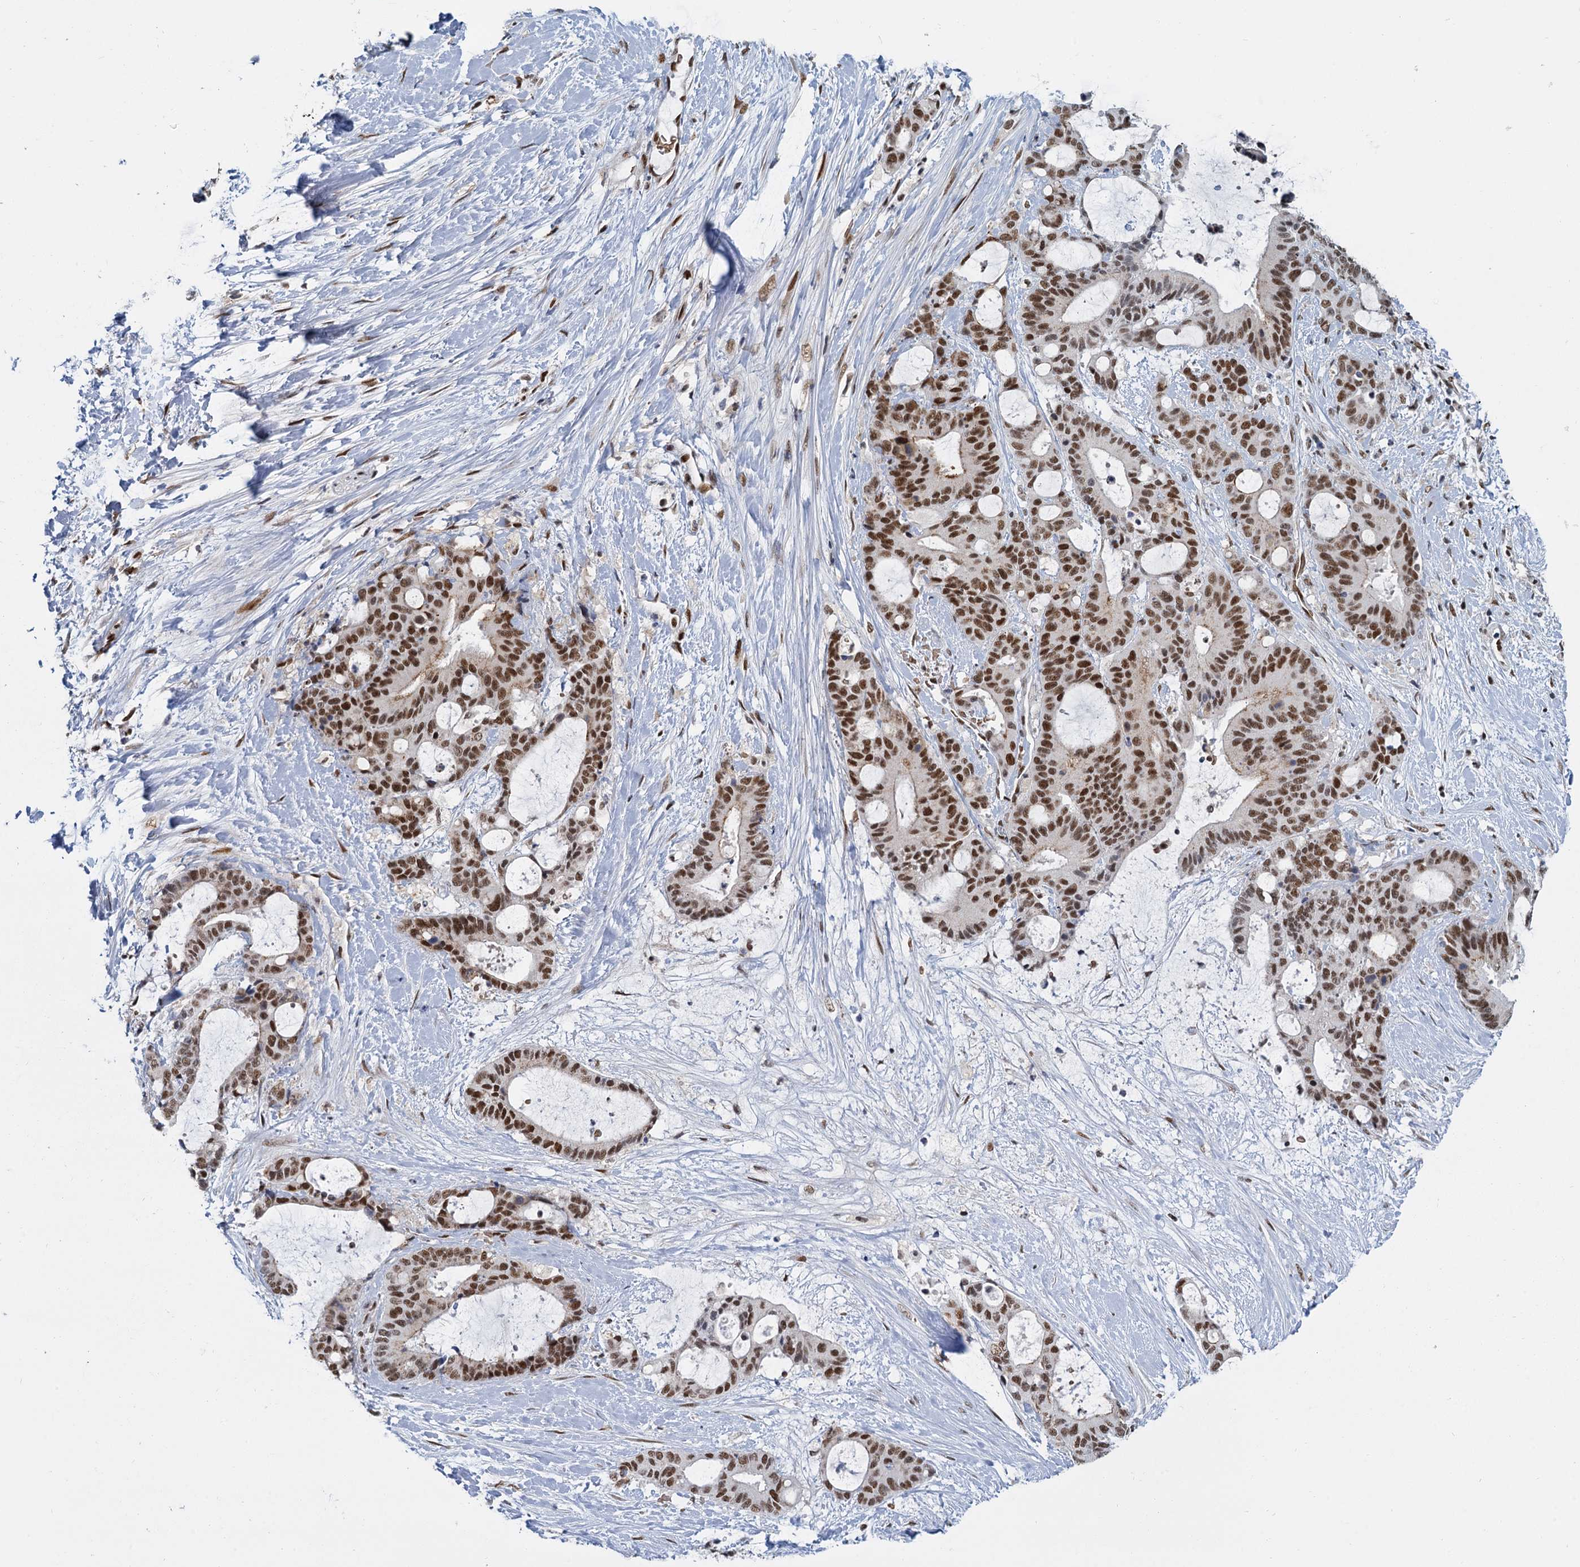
{"staining": {"intensity": "strong", "quantity": ">75%", "location": "nuclear"}, "tissue": "liver cancer", "cell_type": "Tumor cells", "image_type": "cancer", "snomed": [{"axis": "morphology", "description": "Normal tissue, NOS"}, {"axis": "morphology", "description": "Cholangiocarcinoma"}, {"axis": "topography", "description": "Liver"}, {"axis": "topography", "description": "Peripheral nerve tissue"}], "caption": "Immunohistochemistry (IHC) (DAB (3,3'-diaminobenzidine)) staining of human liver cancer (cholangiocarcinoma) shows strong nuclear protein positivity in approximately >75% of tumor cells.", "gene": "RPRD1A", "patient": {"sex": "female", "age": 73}}